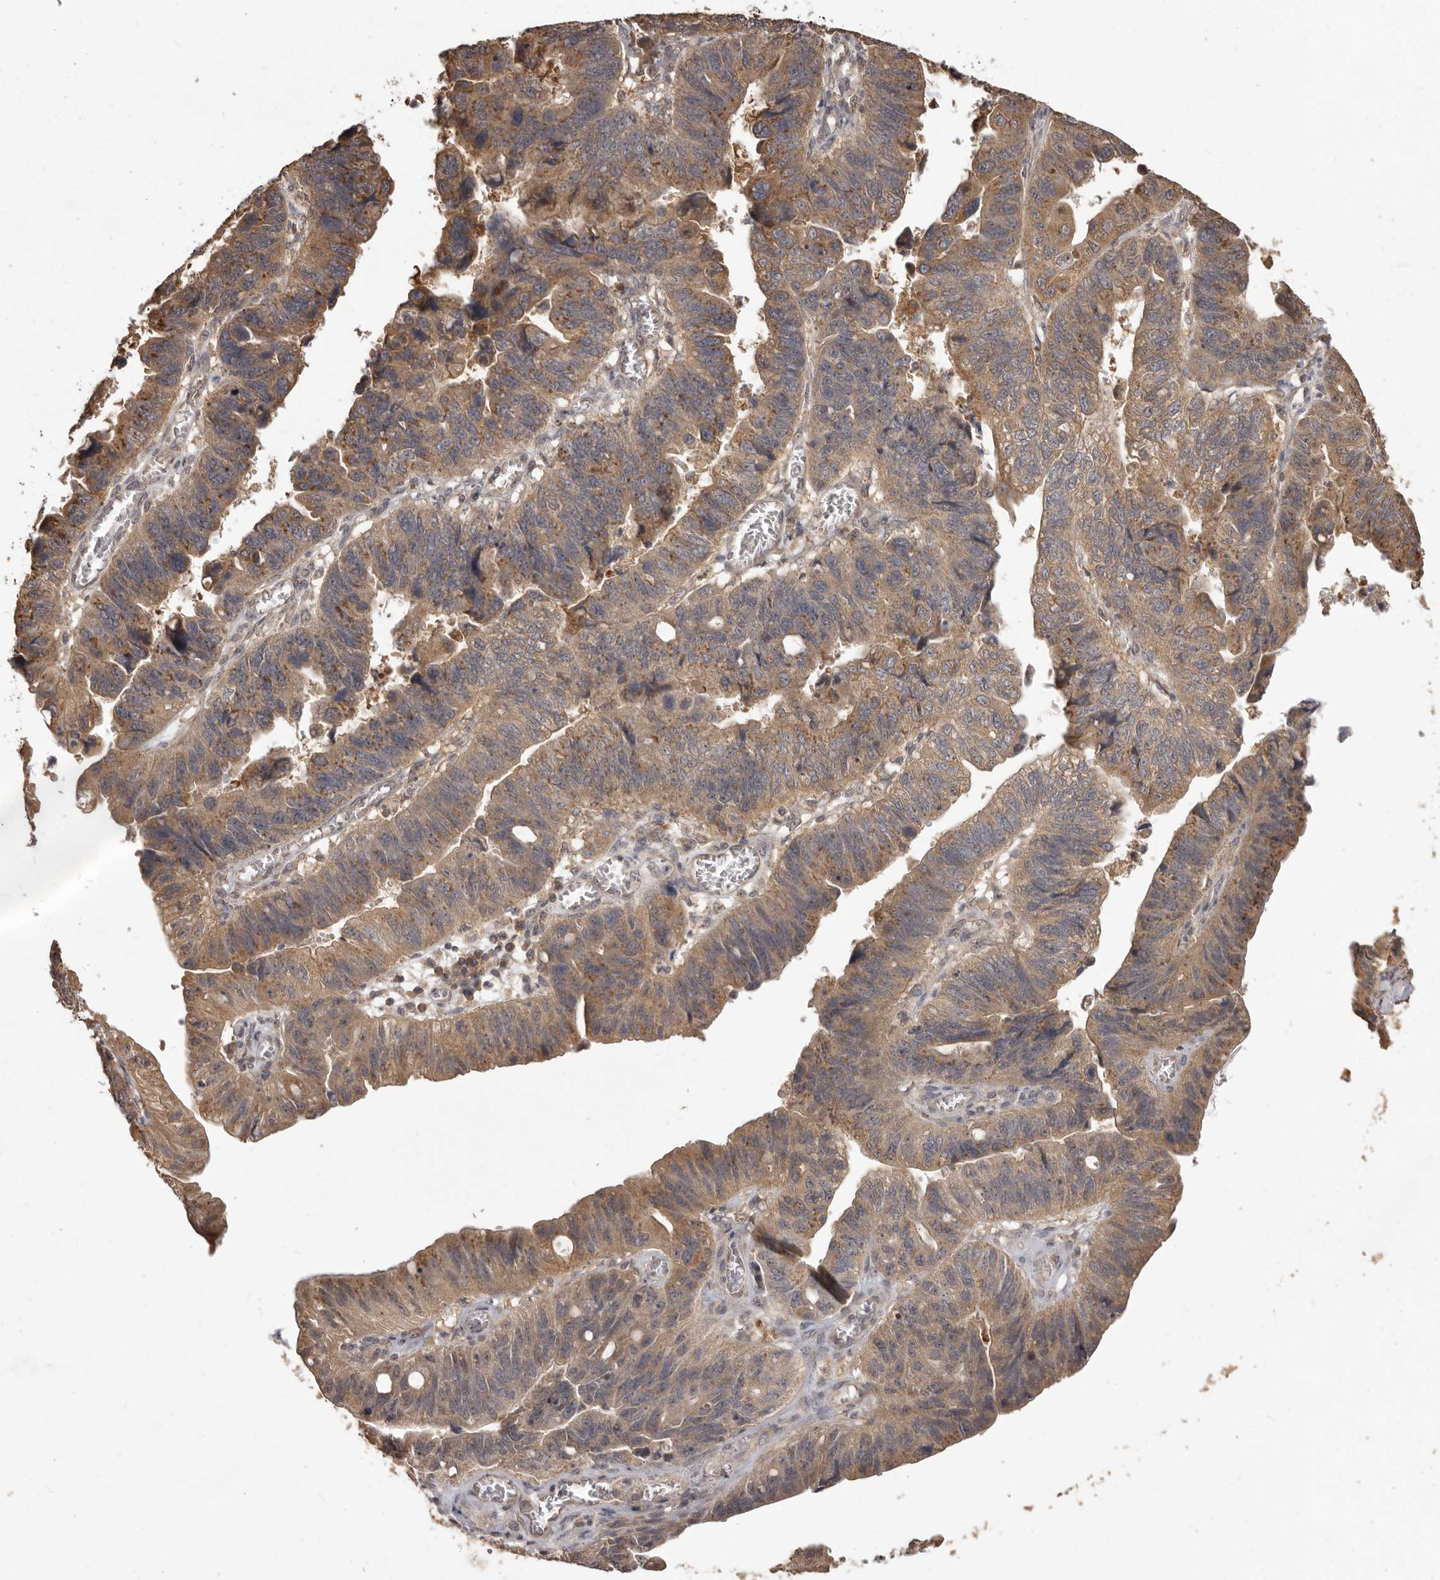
{"staining": {"intensity": "moderate", "quantity": ">75%", "location": "cytoplasmic/membranous"}, "tissue": "stomach cancer", "cell_type": "Tumor cells", "image_type": "cancer", "snomed": [{"axis": "morphology", "description": "Adenocarcinoma, NOS"}, {"axis": "topography", "description": "Stomach"}], "caption": "Stomach cancer stained for a protein exhibits moderate cytoplasmic/membranous positivity in tumor cells.", "gene": "MTO1", "patient": {"sex": "male", "age": 59}}